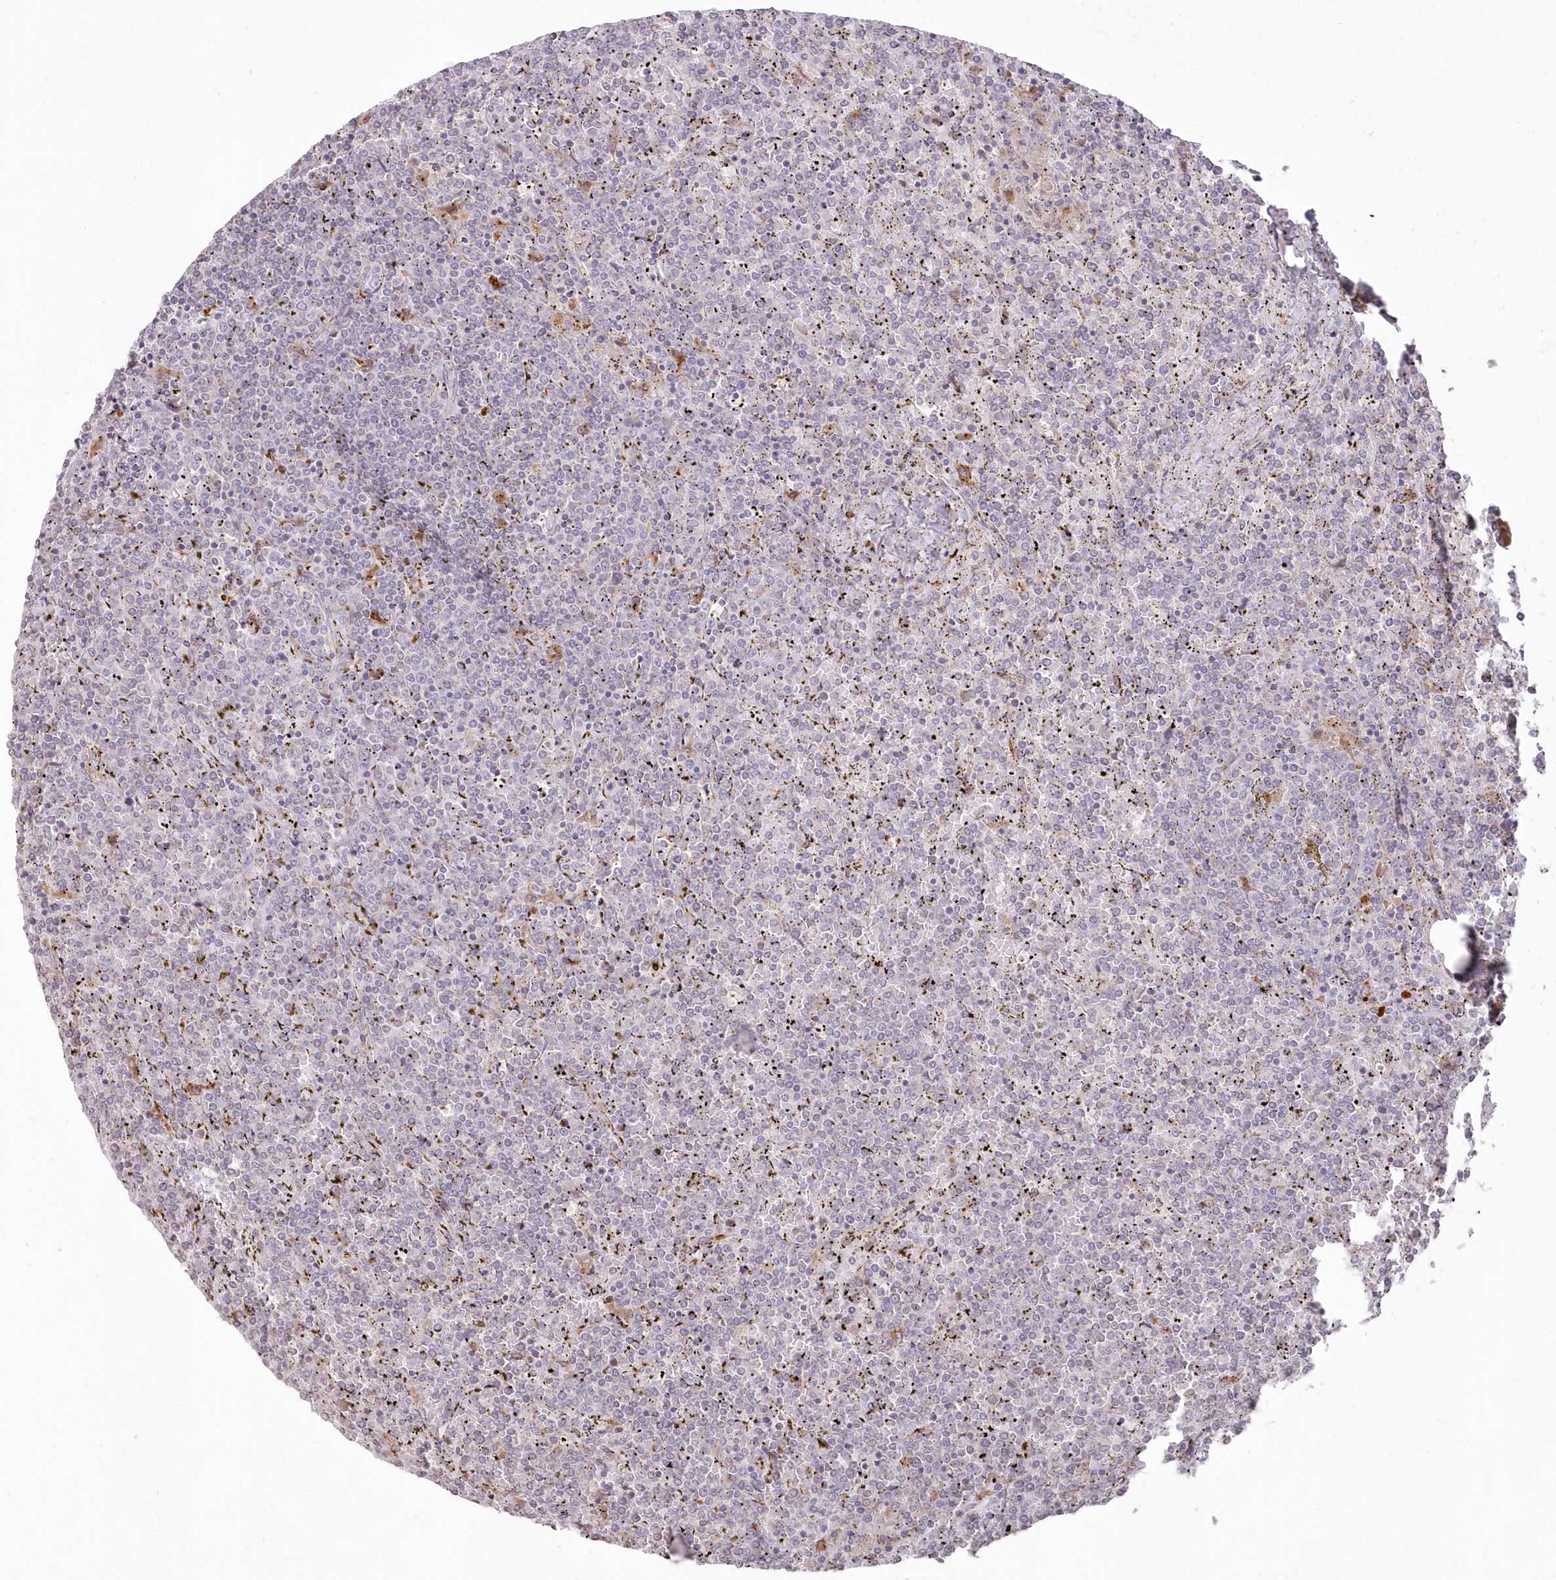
{"staining": {"intensity": "negative", "quantity": "none", "location": "none"}, "tissue": "lymphoma", "cell_type": "Tumor cells", "image_type": "cancer", "snomed": [{"axis": "morphology", "description": "Malignant lymphoma, non-Hodgkin's type, Low grade"}, {"axis": "topography", "description": "Spleen"}], "caption": "Image shows no significant protein expression in tumor cells of lymphoma.", "gene": "ARSB", "patient": {"sex": "female", "age": 19}}